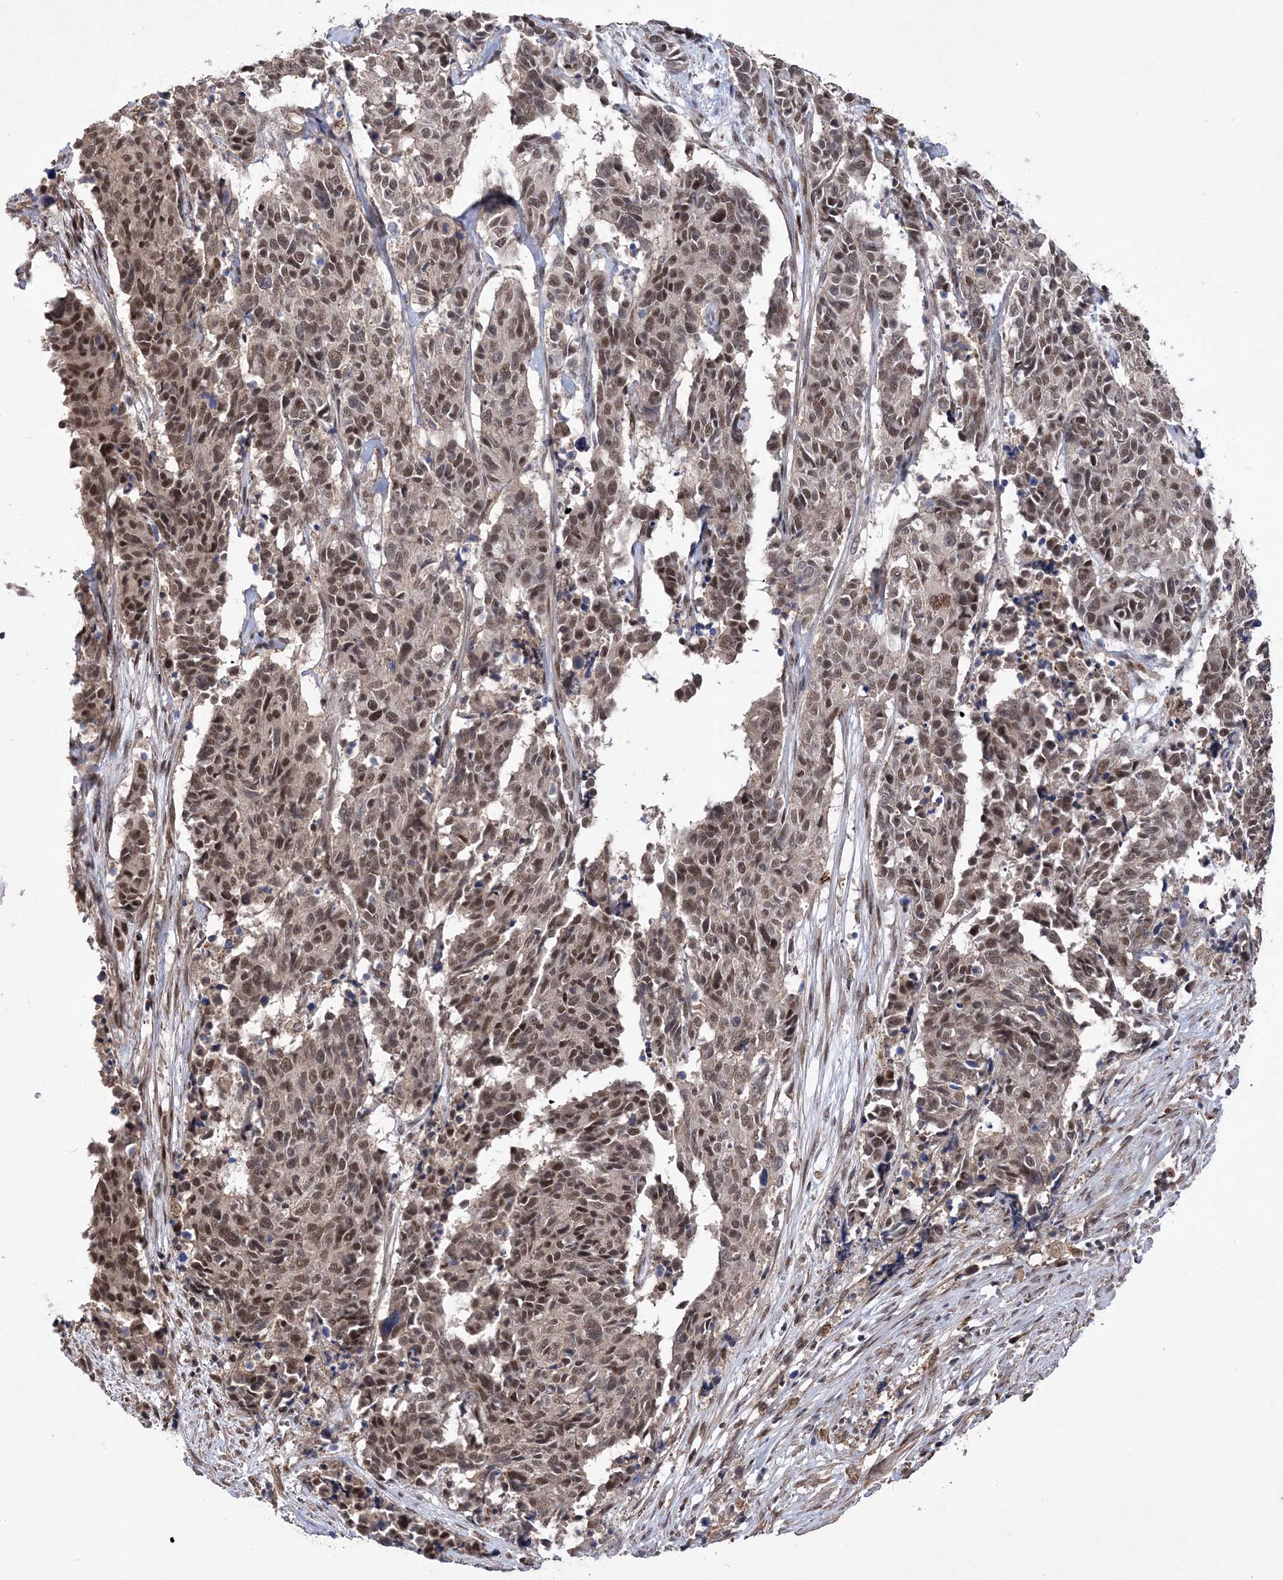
{"staining": {"intensity": "moderate", "quantity": ">75%", "location": "nuclear"}, "tissue": "cervical cancer", "cell_type": "Tumor cells", "image_type": "cancer", "snomed": [{"axis": "morphology", "description": "Normal tissue, NOS"}, {"axis": "morphology", "description": "Squamous cell carcinoma, NOS"}, {"axis": "topography", "description": "Cervix"}], "caption": "Human cervical cancer (squamous cell carcinoma) stained for a protein (brown) exhibits moderate nuclear positive staining in about >75% of tumor cells.", "gene": "BOD1L1", "patient": {"sex": "female", "age": 35}}